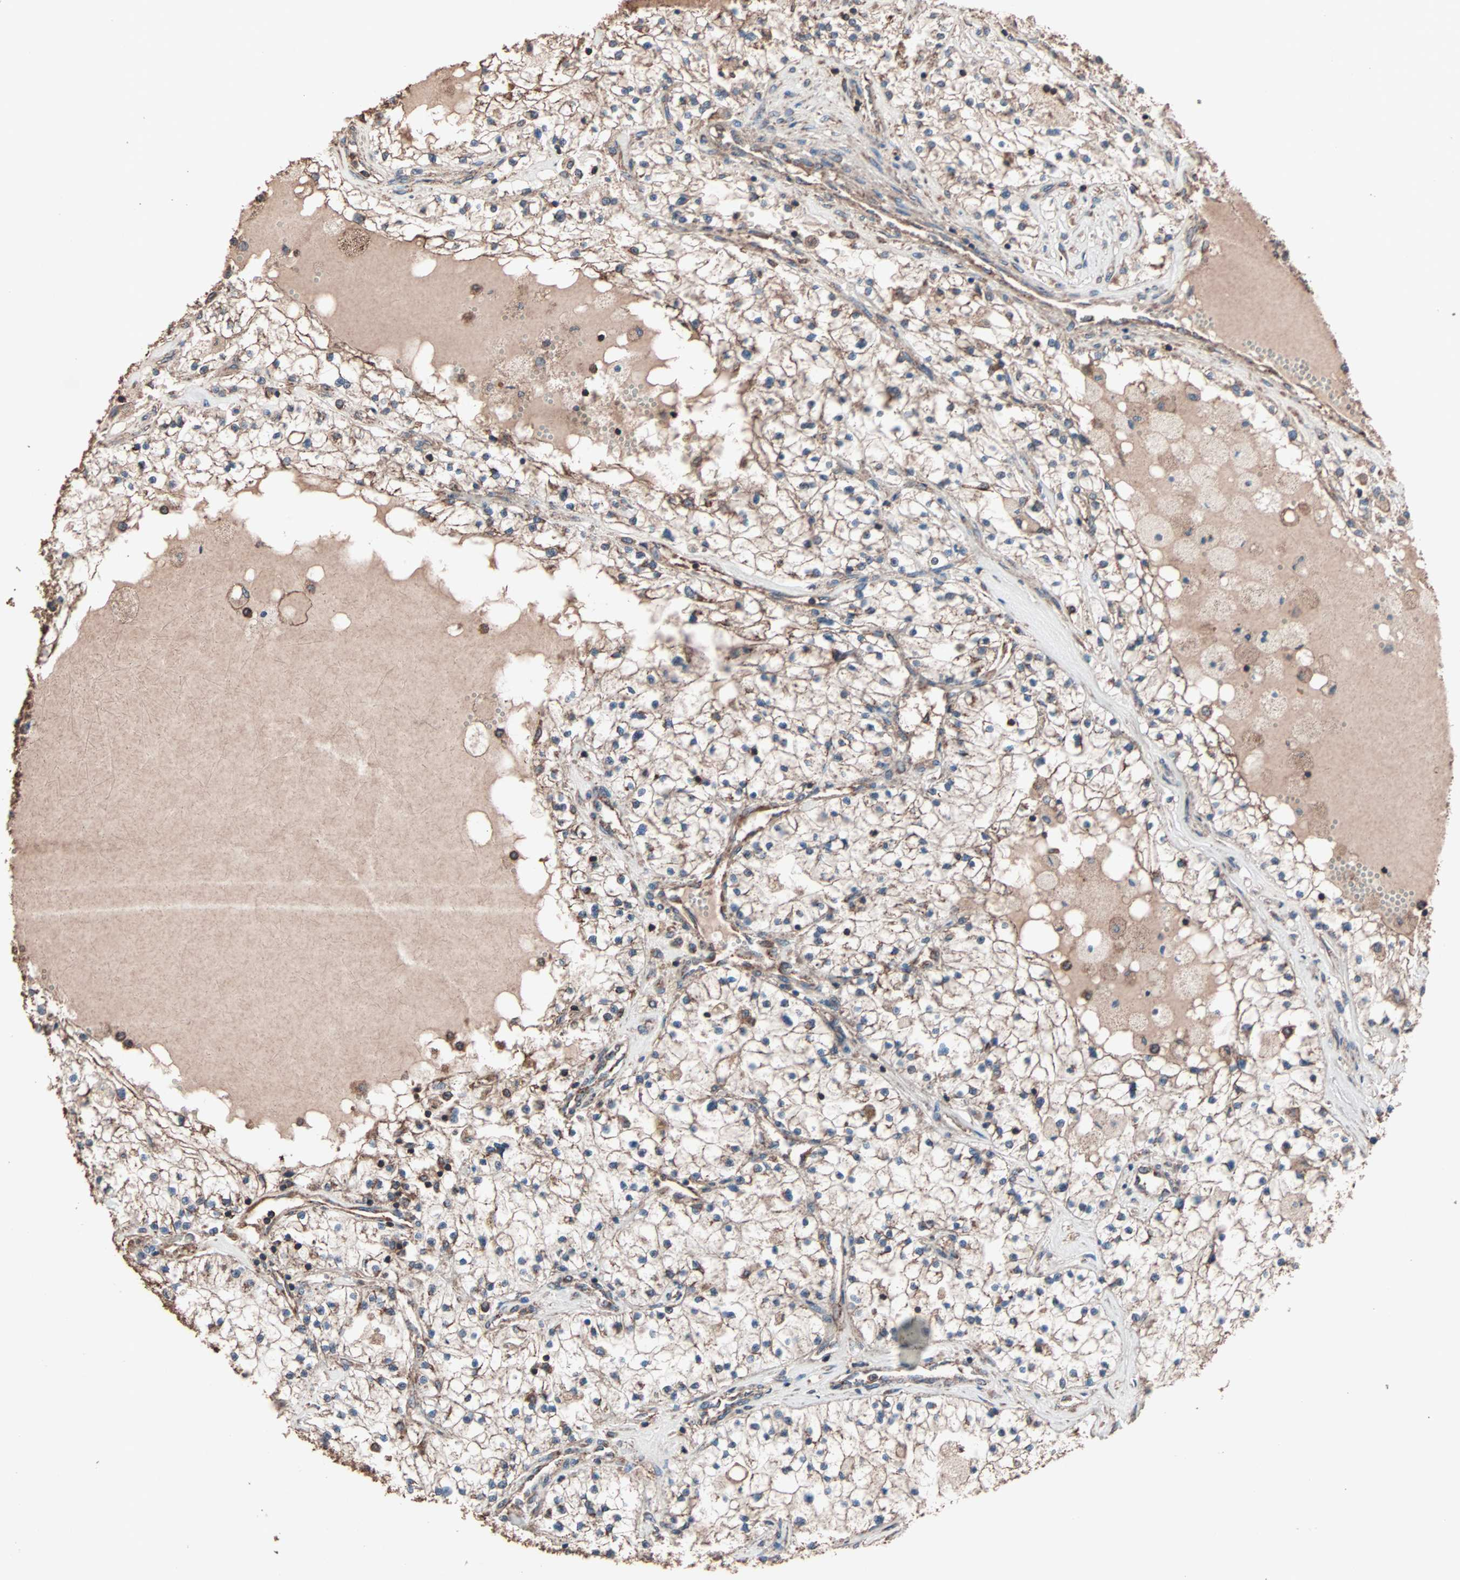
{"staining": {"intensity": "moderate", "quantity": ">75%", "location": "cytoplasmic/membranous"}, "tissue": "renal cancer", "cell_type": "Tumor cells", "image_type": "cancer", "snomed": [{"axis": "morphology", "description": "Adenocarcinoma, NOS"}, {"axis": "topography", "description": "Kidney"}], "caption": "Renal adenocarcinoma was stained to show a protein in brown. There is medium levels of moderate cytoplasmic/membranous staining in about >75% of tumor cells.", "gene": "MRPL2", "patient": {"sex": "male", "age": 68}}